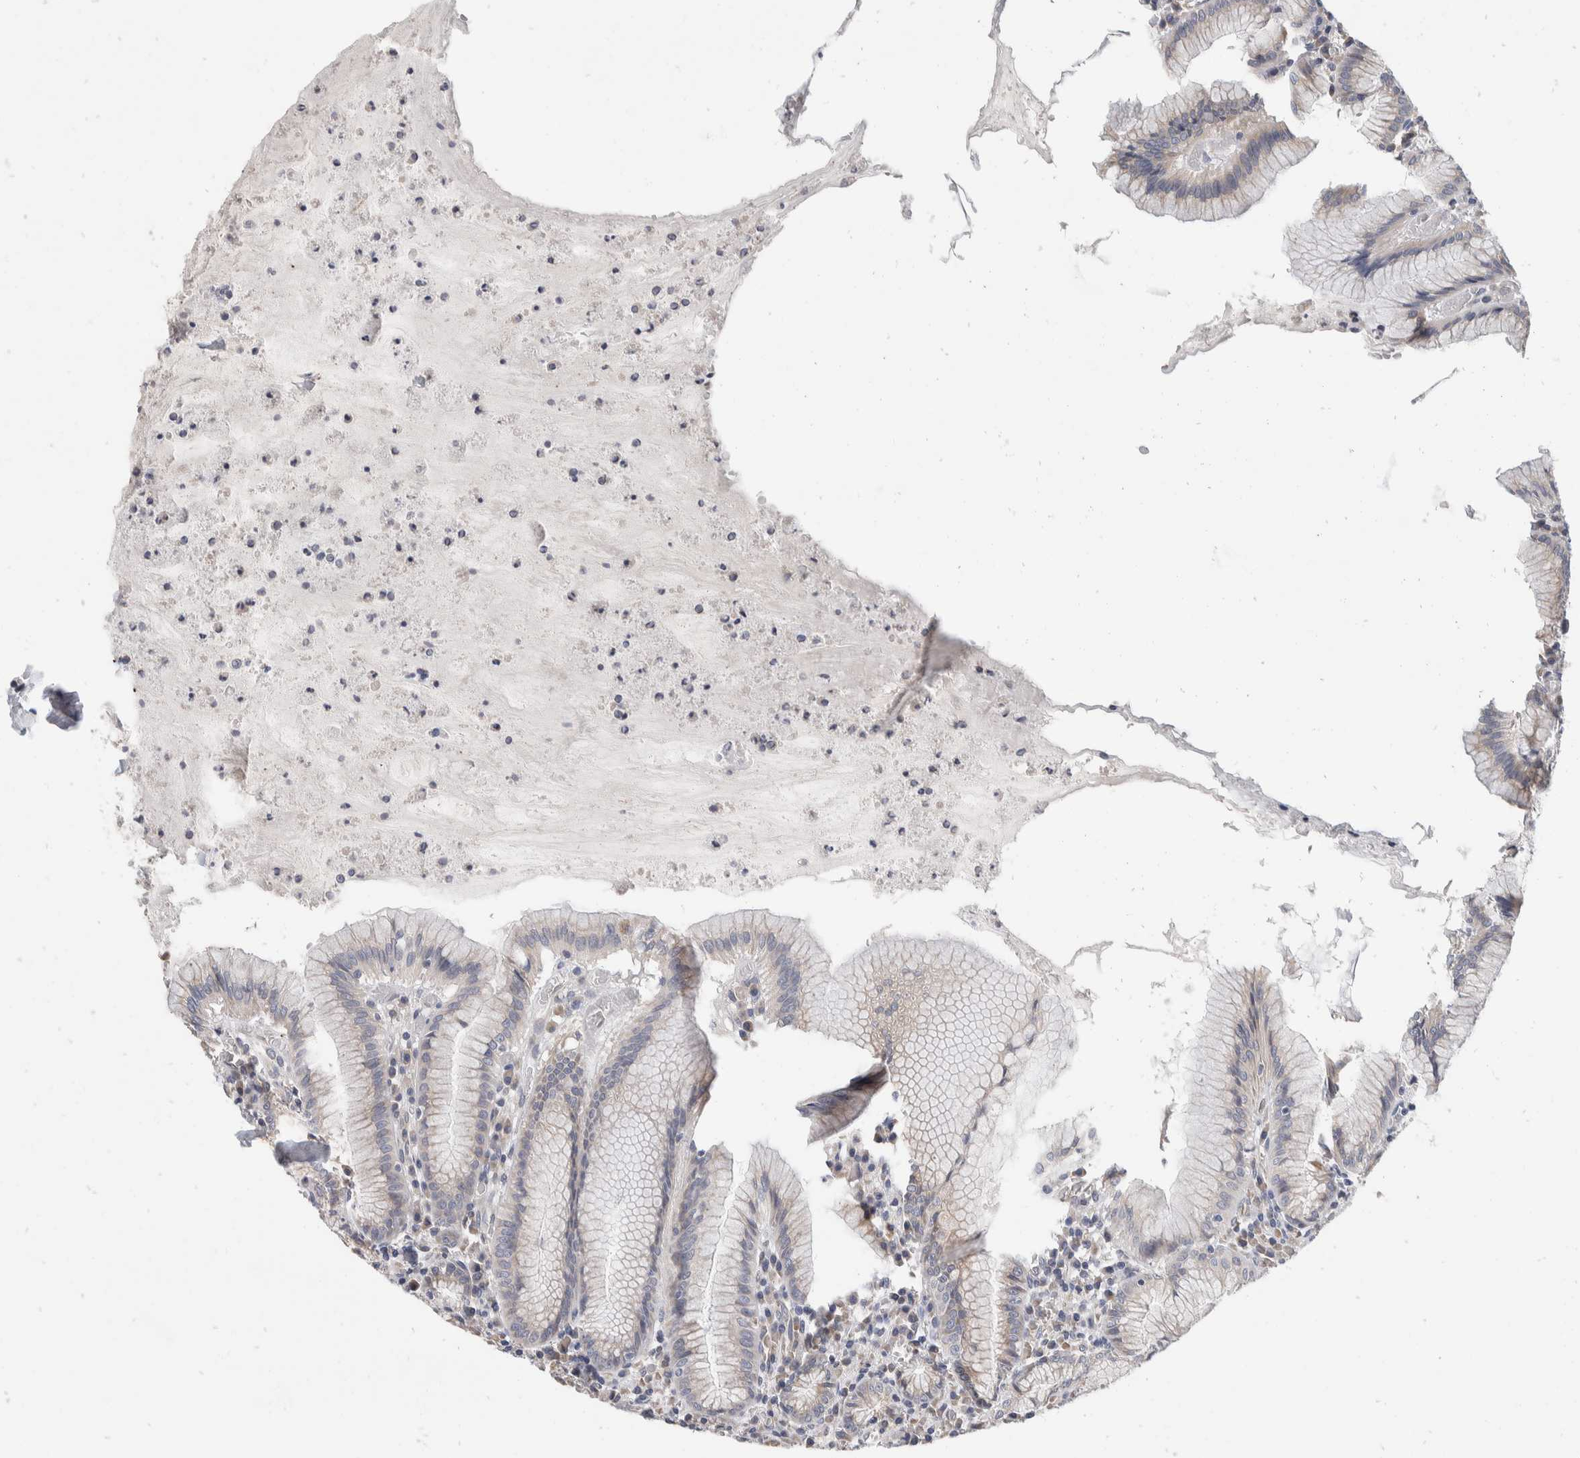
{"staining": {"intensity": "strong", "quantity": "<25%", "location": "cytoplasmic/membranous"}, "tissue": "stomach", "cell_type": "Glandular cells", "image_type": "normal", "snomed": [{"axis": "morphology", "description": "Normal tissue, NOS"}, {"axis": "topography", "description": "Stomach"}], "caption": "Immunohistochemistry micrograph of normal stomach: human stomach stained using immunohistochemistry (IHC) displays medium levels of strong protein expression localized specifically in the cytoplasmic/membranous of glandular cells, appearing as a cytoplasmic/membranous brown color.", "gene": "TMEM245", "patient": {"sex": "male", "age": 55}}